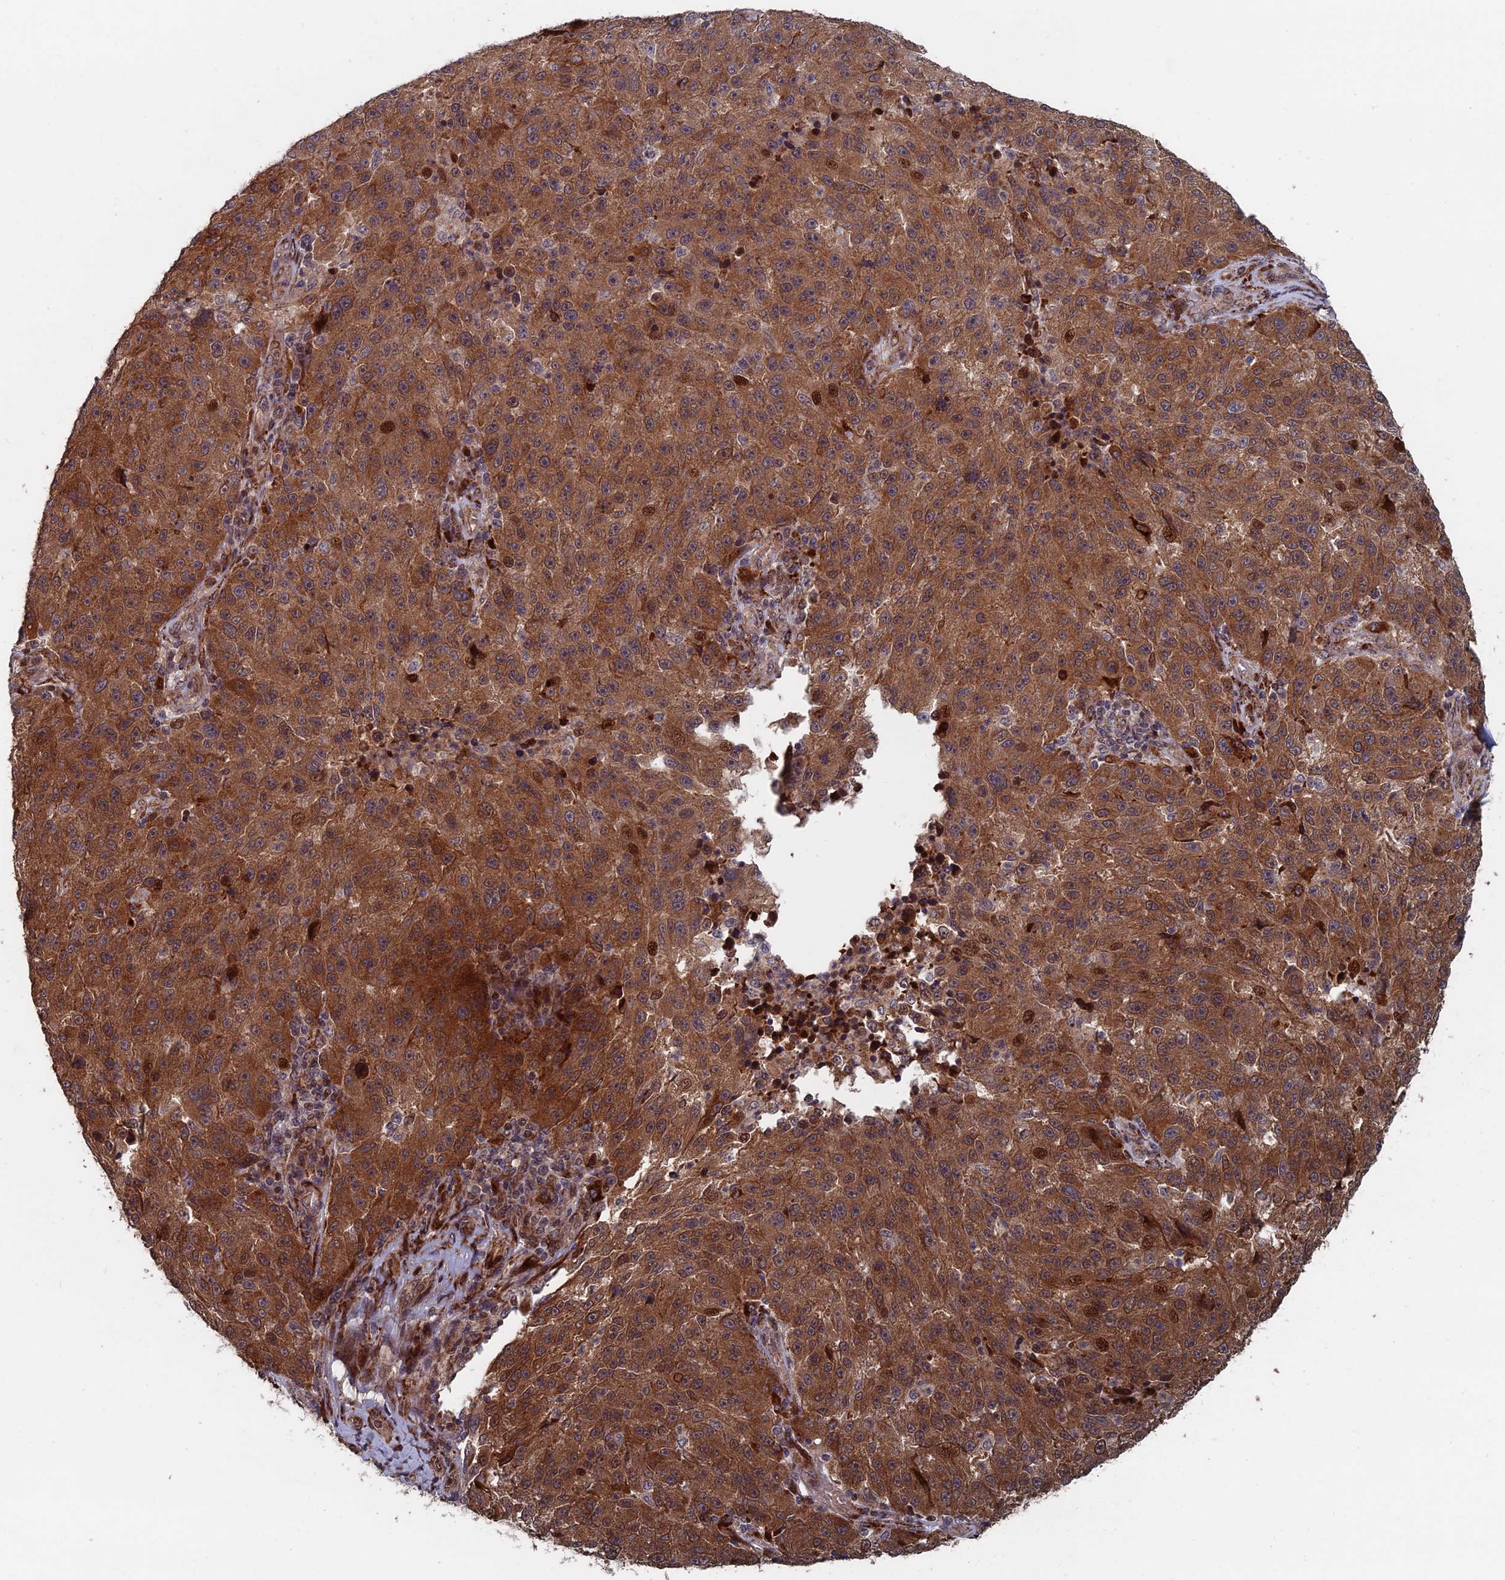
{"staining": {"intensity": "moderate", "quantity": ">75%", "location": "cytoplasmic/membranous,nuclear"}, "tissue": "melanoma", "cell_type": "Tumor cells", "image_type": "cancer", "snomed": [{"axis": "morphology", "description": "Malignant melanoma, NOS"}, {"axis": "topography", "description": "Skin"}], "caption": "DAB immunohistochemical staining of human melanoma exhibits moderate cytoplasmic/membranous and nuclear protein positivity in about >75% of tumor cells.", "gene": "GTF2IRD1", "patient": {"sex": "male", "age": 53}}